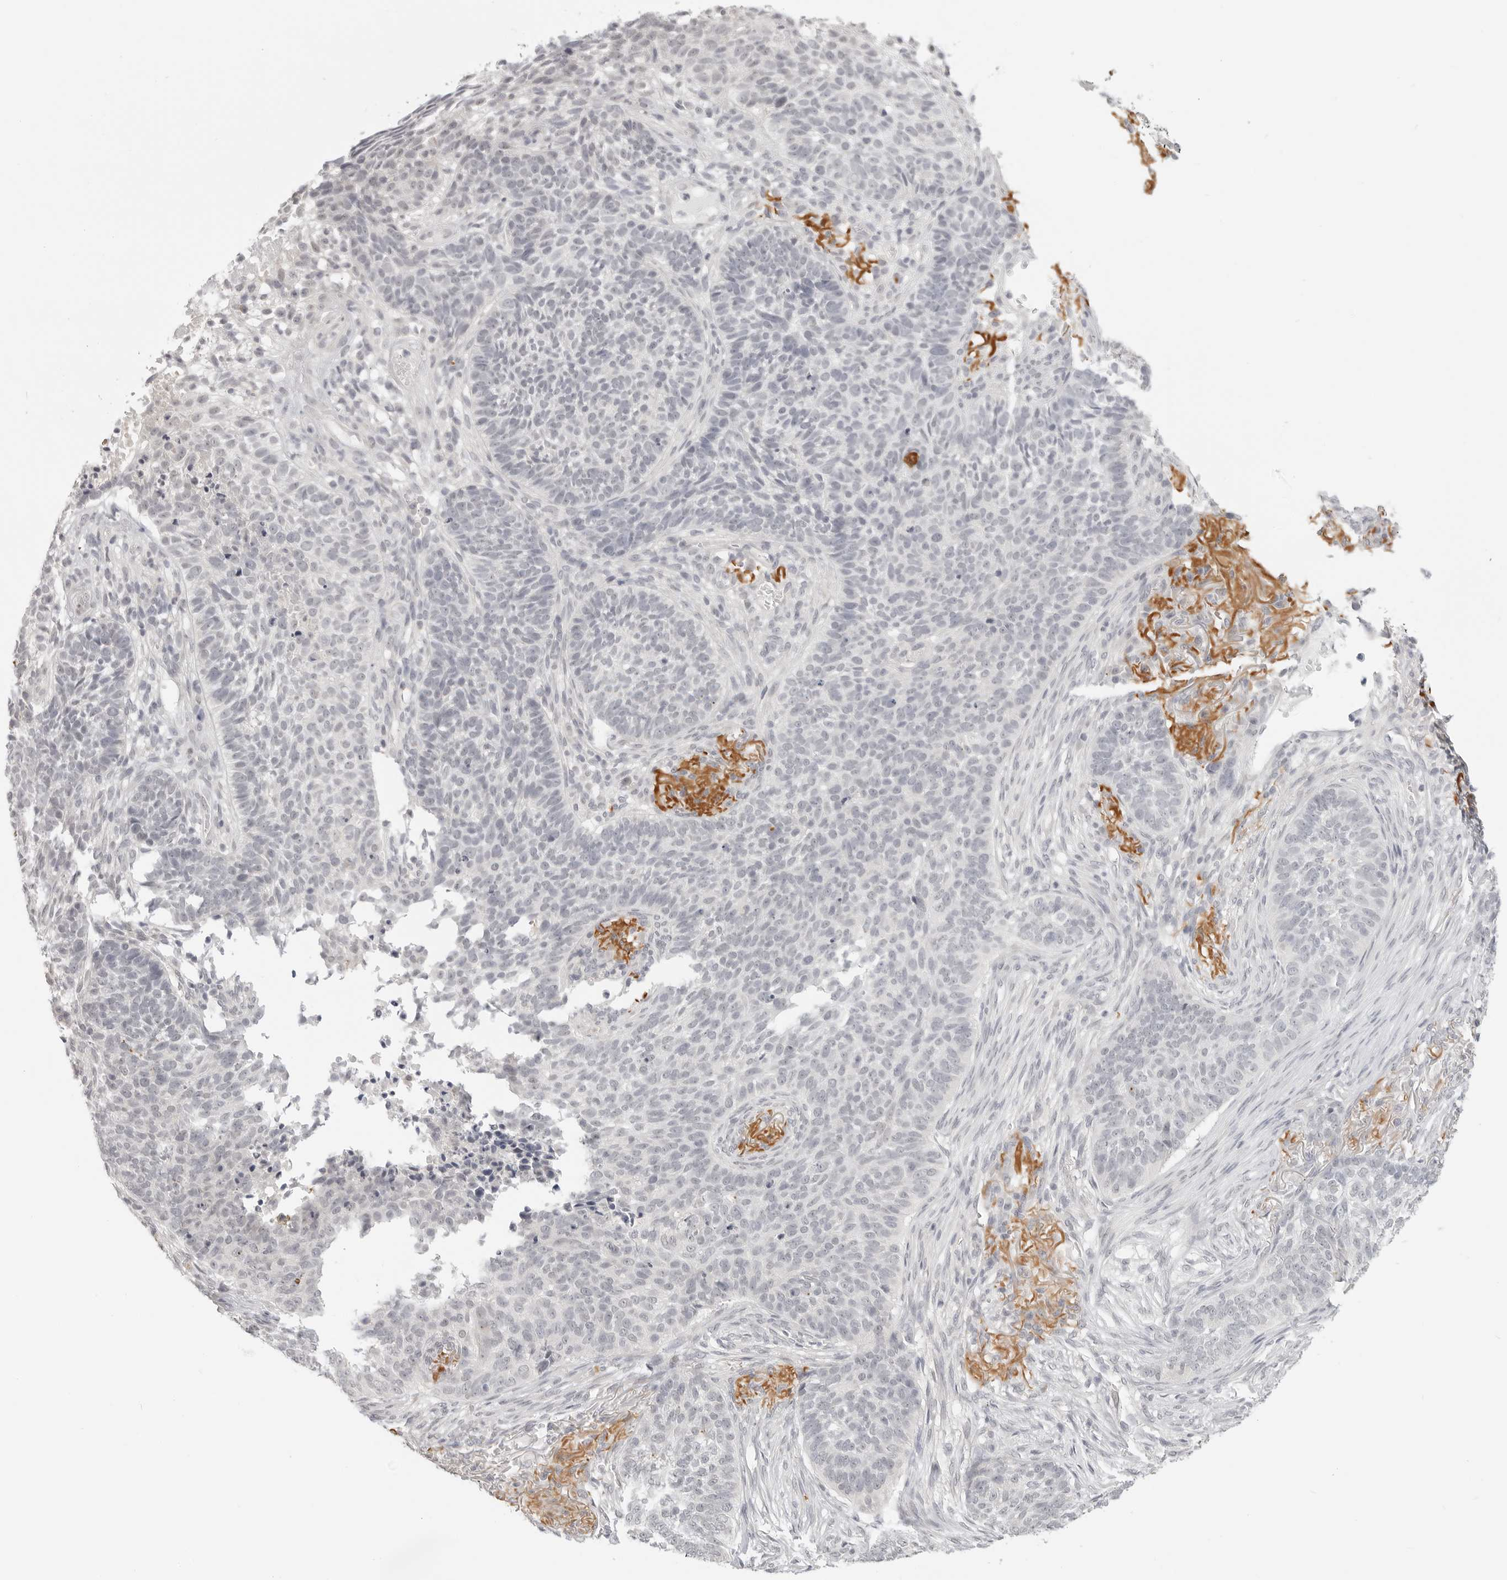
{"staining": {"intensity": "negative", "quantity": "none", "location": "none"}, "tissue": "skin cancer", "cell_type": "Tumor cells", "image_type": "cancer", "snomed": [{"axis": "morphology", "description": "Basal cell carcinoma"}, {"axis": "topography", "description": "Skin"}], "caption": "Skin cancer stained for a protein using immunohistochemistry (IHC) reveals no staining tumor cells.", "gene": "KLK11", "patient": {"sex": "male", "age": 85}}